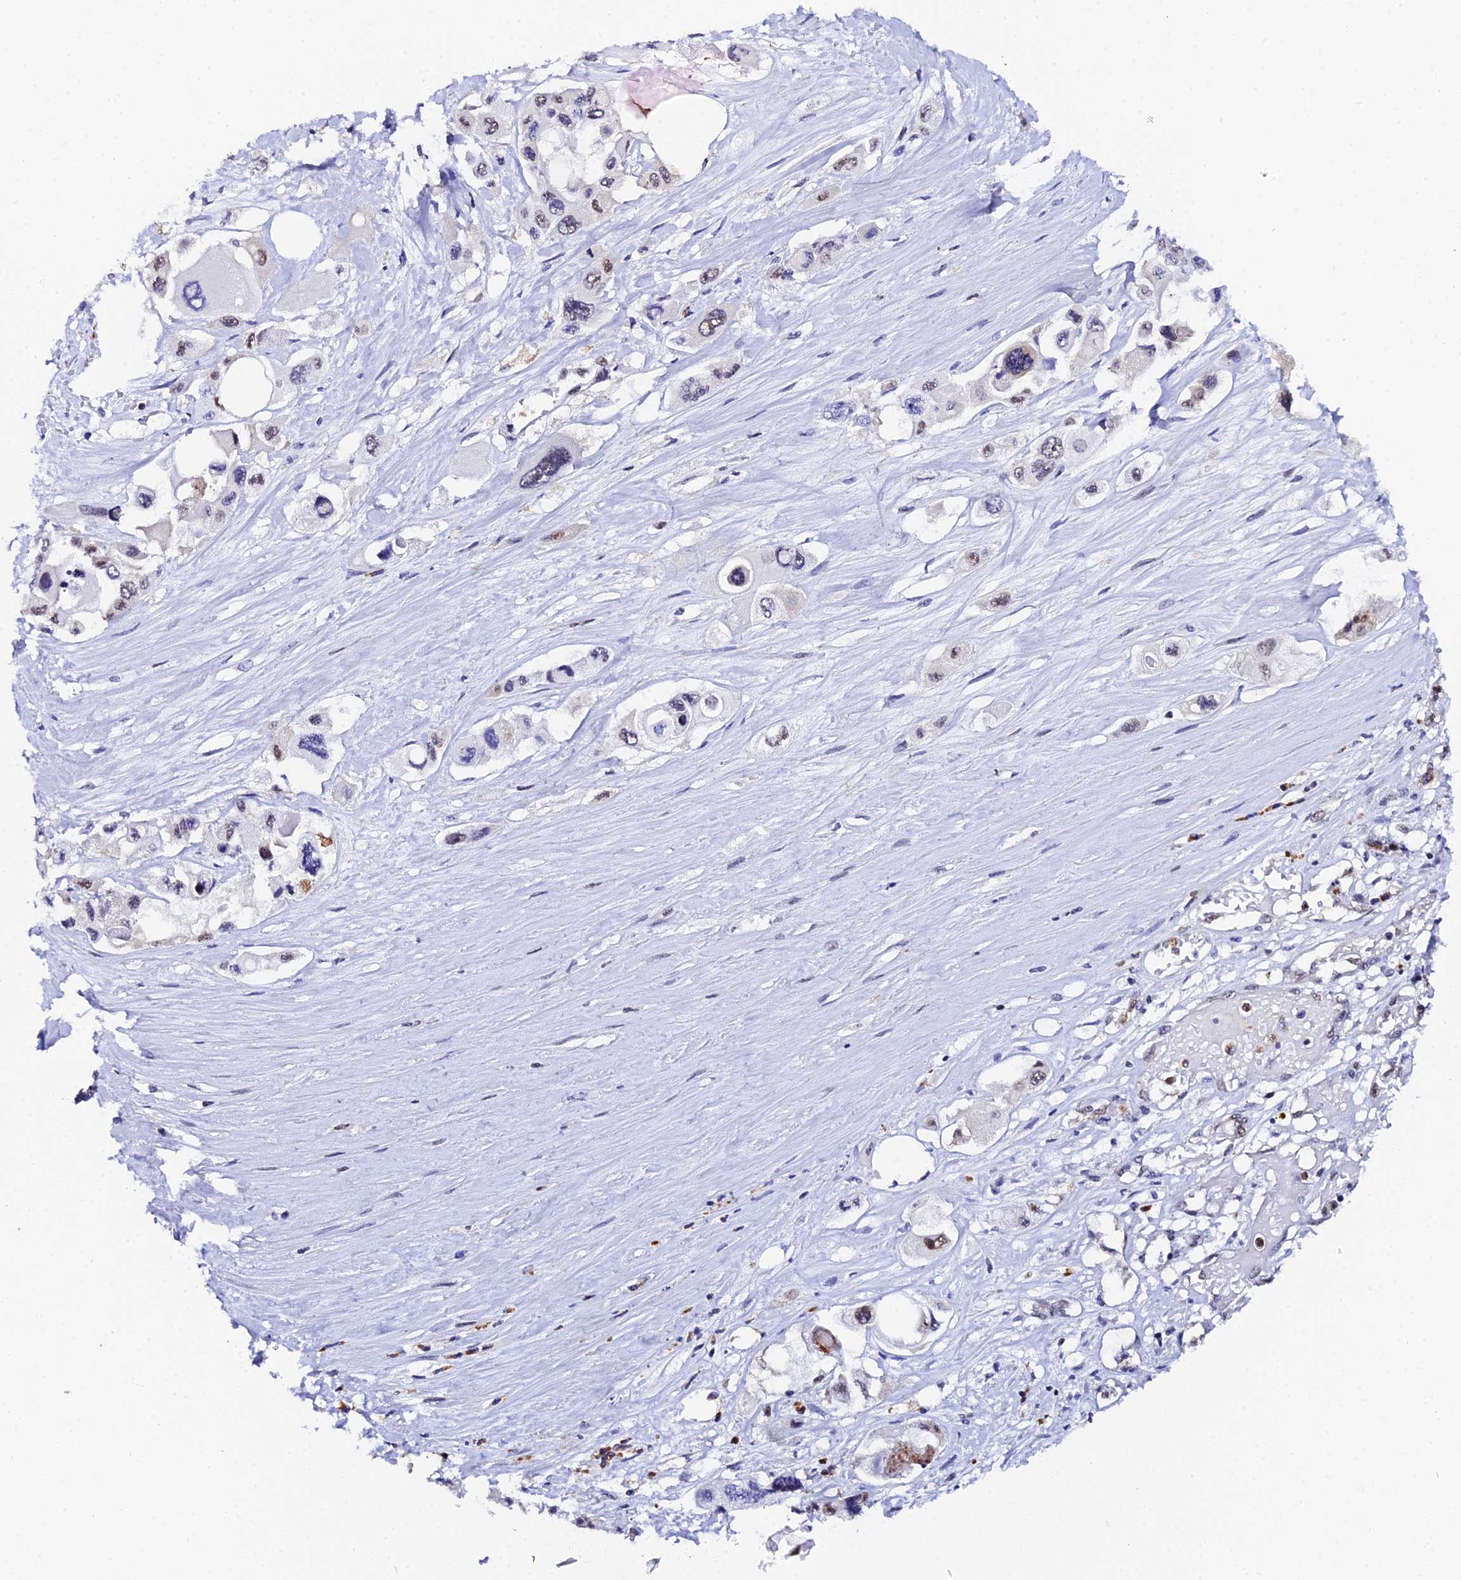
{"staining": {"intensity": "moderate", "quantity": "<25%", "location": "nuclear"}, "tissue": "pancreatic cancer", "cell_type": "Tumor cells", "image_type": "cancer", "snomed": [{"axis": "morphology", "description": "Adenocarcinoma, NOS"}, {"axis": "topography", "description": "Pancreas"}], "caption": "Pancreatic cancer (adenocarcinoma) stained with DAB immunohistochemistry reveals low levels of moderate nuclear expression in about <25% of tumor cells.", "gene": "TIFA", "patient": {"sex": "male", "age": 92}}